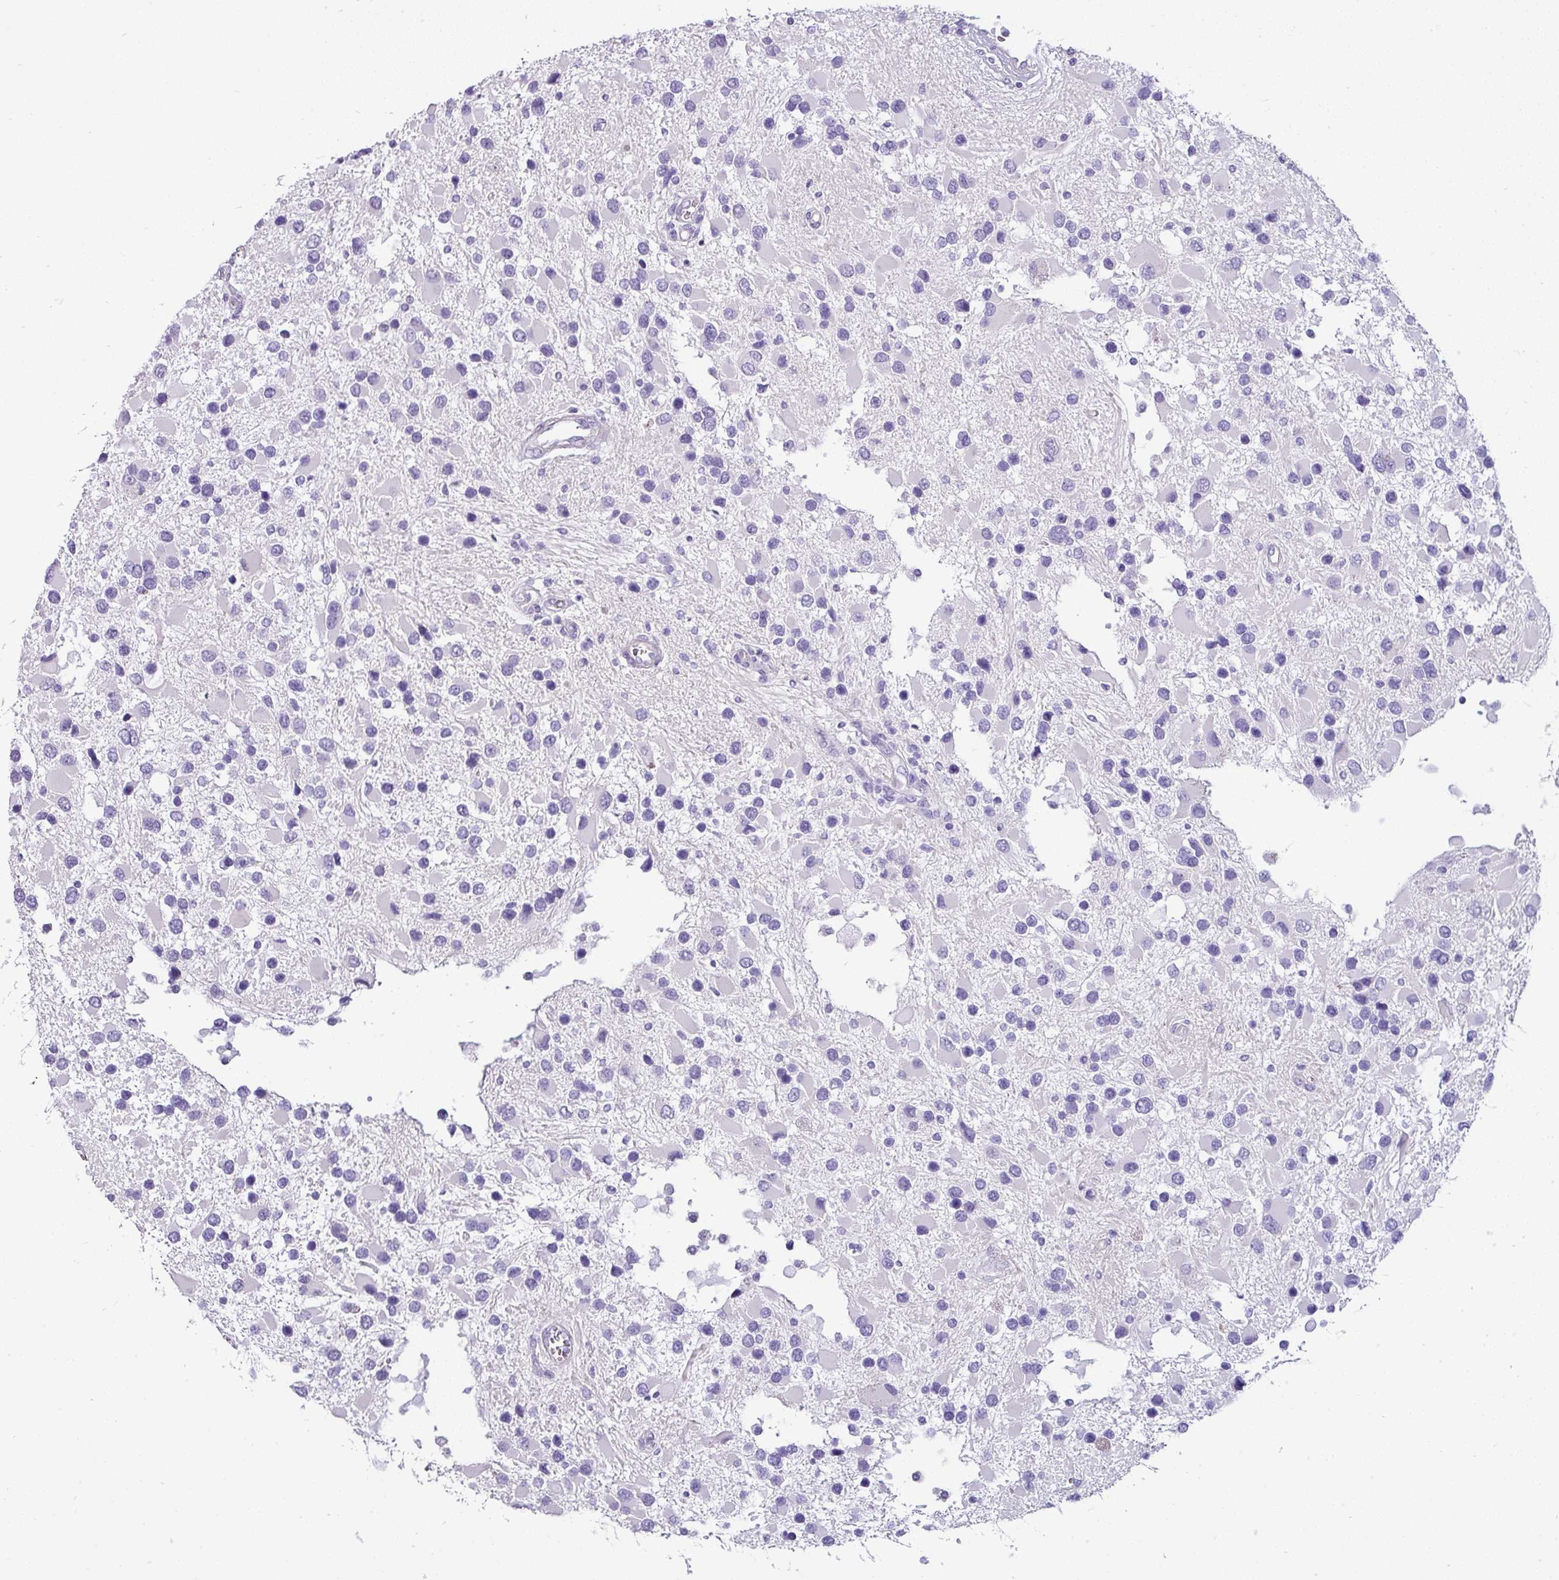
{"staining": {"intensity": "negative", "quantity": "none", "location": "none"}, "tissue": "glioma", "cell_type": "Tumor cells", "image_type": "cancer", "snomed": [{"axis": "morphology", "description": "Glioma, malignant, High grade"}, {"axis": "topography", "description": "Brain"}], "caption": "IHC histopathology image of neoplastic tissue: malignant glioma (high-grade) stained with DAB (3,3'-diaminobenzidine) reveals no significant protein positivity in tumor cells.", "gene": "VCX2", "patient": {"sex": "male", "age": 53}}